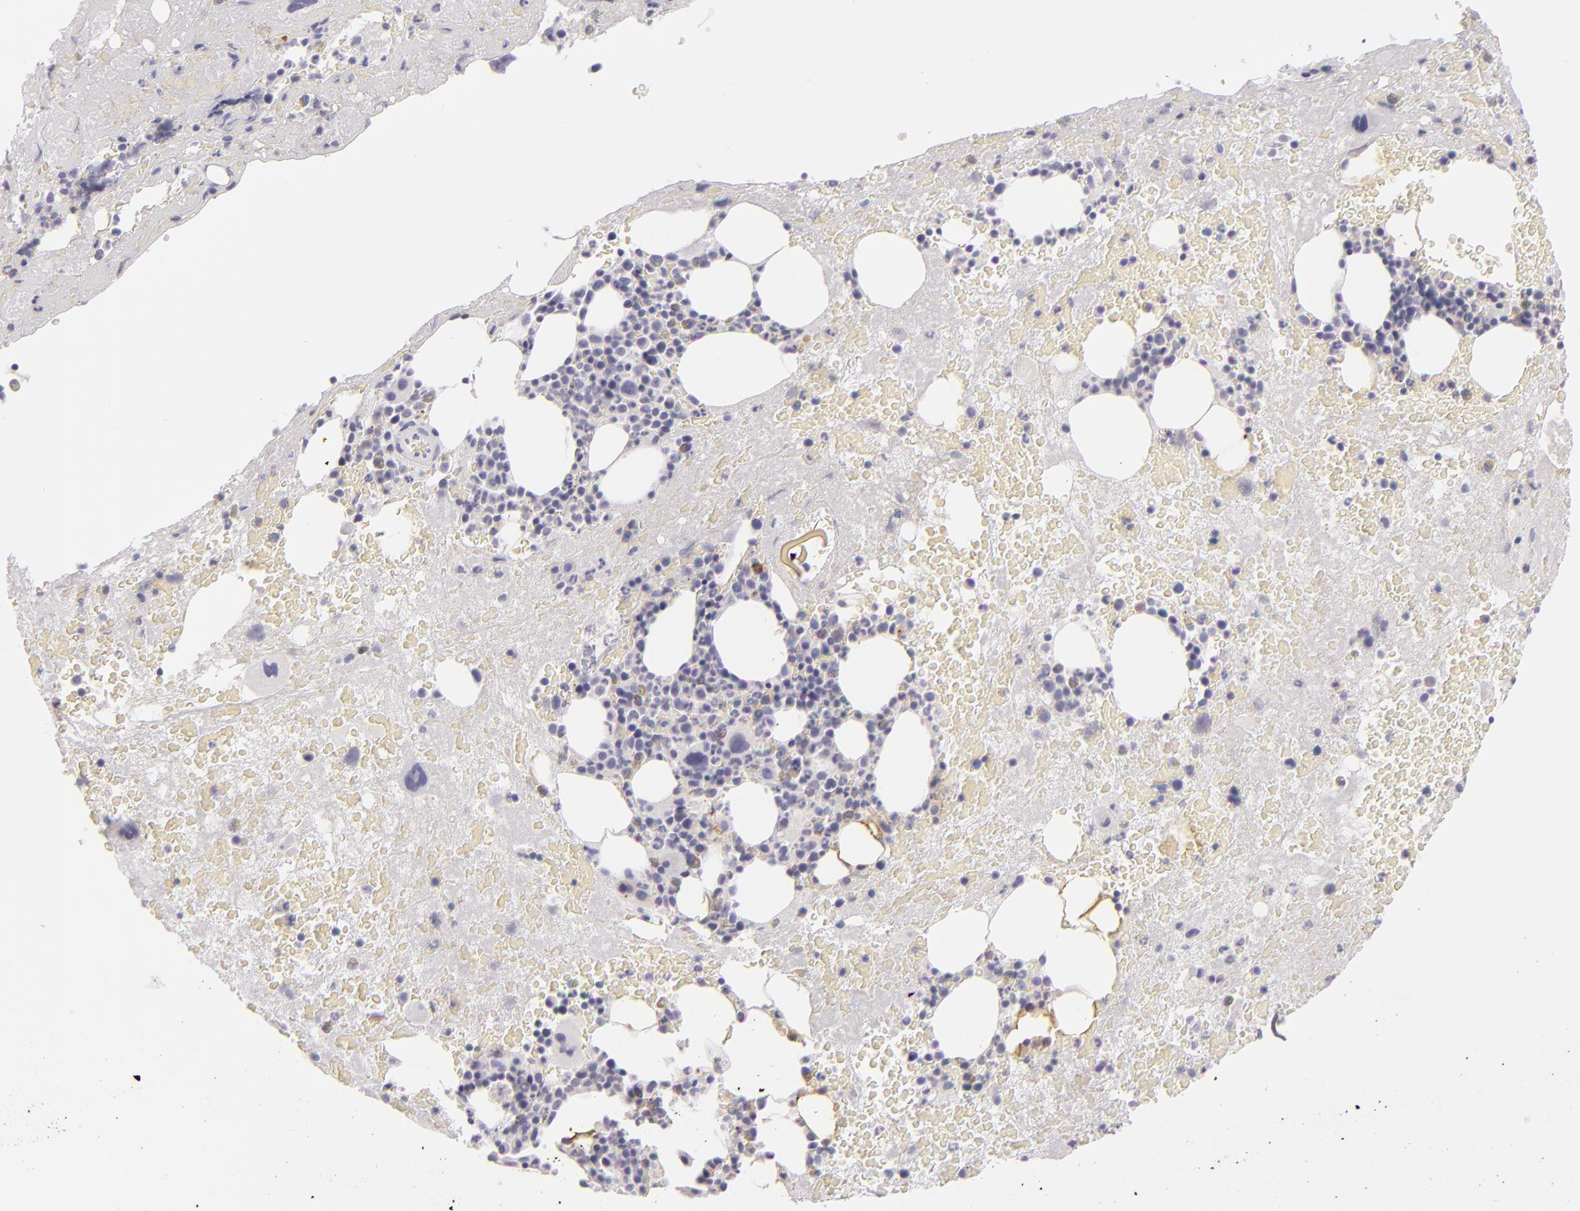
{"staining": {"intensity": "negative", "quantity": "none", "location": "none"}, "tissue": "bone marrow", "cell_type": "Hematopoietic cells", "image_type": "normal", "snomed": [{"axis": "morphology", "description": "Normal tissue, NOS"}, {"axis": "topography", "description": "Bone marrow"}], "caption": "Immunohistochemical staining of benign bone marrow shows no significant staining in hematopoietic cells. (DAB (3,3'-diaminobenzidine) IHC with hematoxylin counter stain).", "gene": "CDX2", "patient": {"sex": "male", "age": 76}}